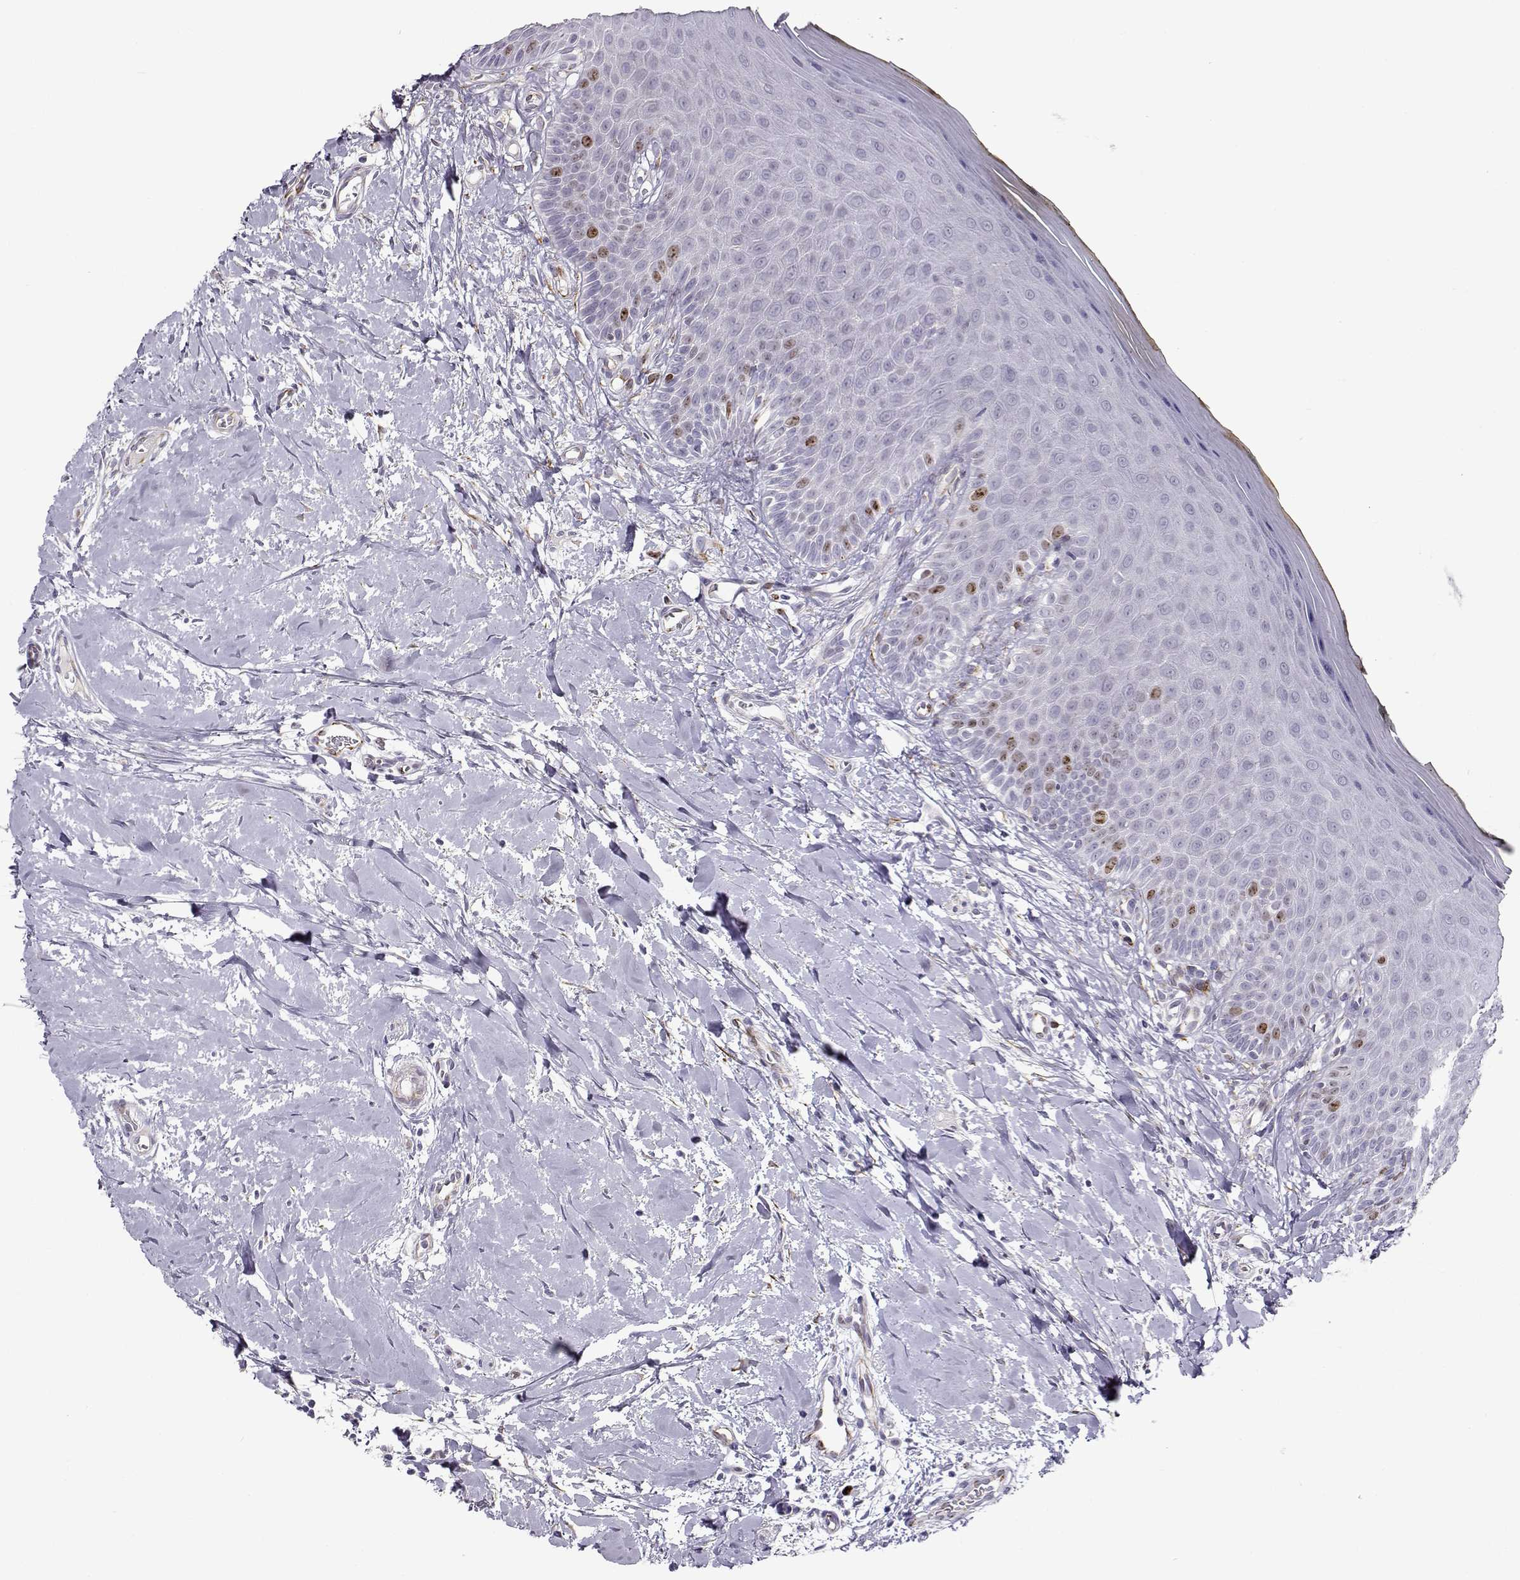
{"staining": {"intensity": "moderate", "quantity": "<25%", "location": "nuclear"}, "tissue": "oral mucosa", "cell_type": "Squamous epithelial cells", "image_type": "normal", "snomed": [{"axis": "morphology", "description": "Normal tissue, NOS"}, {"axis": "topography", "description": "Oral tissue"}], "caption": "The image demonstrates immunohistochemical staining of benign oral mucosa. There is moderate nuclear positivity is seen in approximately <25% of squamous epithelial cells. The staining was performed using DAB, with brown indicating positive protein expression. Nuclei are stained blue with hematoxylin.", "gene": "NPW", "patient": {"sex": "female", "age": 43}}